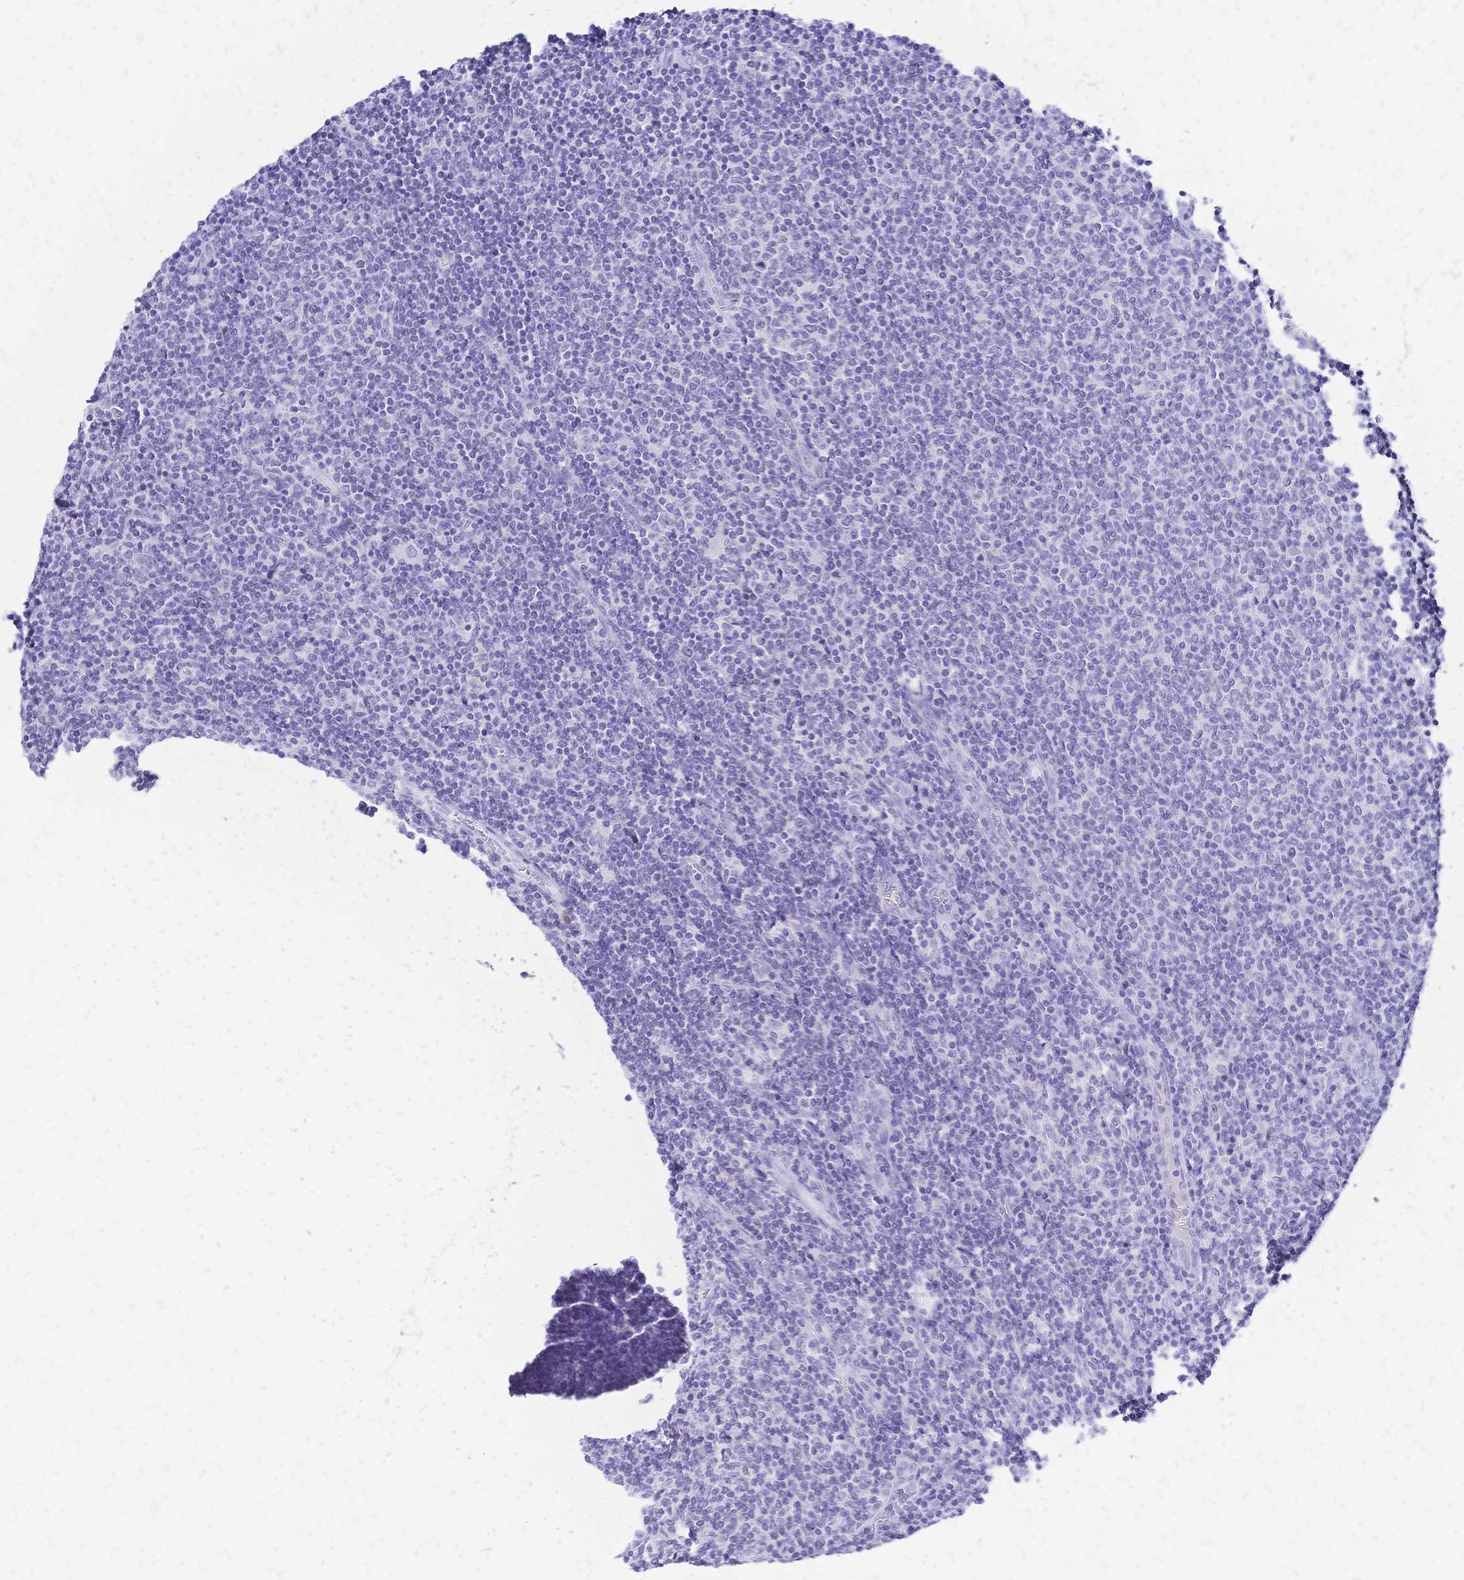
{"staining": {"intensity": "negative", "quantity": "none", "location": "none"}, "tissue": "lymphoma", "cell_type": "Tumor cells", "image_type": "cancer", "snomed": [{"axis": "morphology", "description": "Malignant lymphoma, non-Hodgkin's type, Low grade"}, {"axis": "topography", "description": "Lymph node"}], "caption": "This is a image of immunohistochemistry (IHC) staining of malignant lymphoma, non-Hodgkin's type (low-grade), which shows no positivity in tumor cells. (DAB (3,3'-diaminobenzidine) immunohistochemistry (IHC) with hematoxylin counter stain).", "gene": "FA2H", "patient": {"sex": "male", "age": 52}}